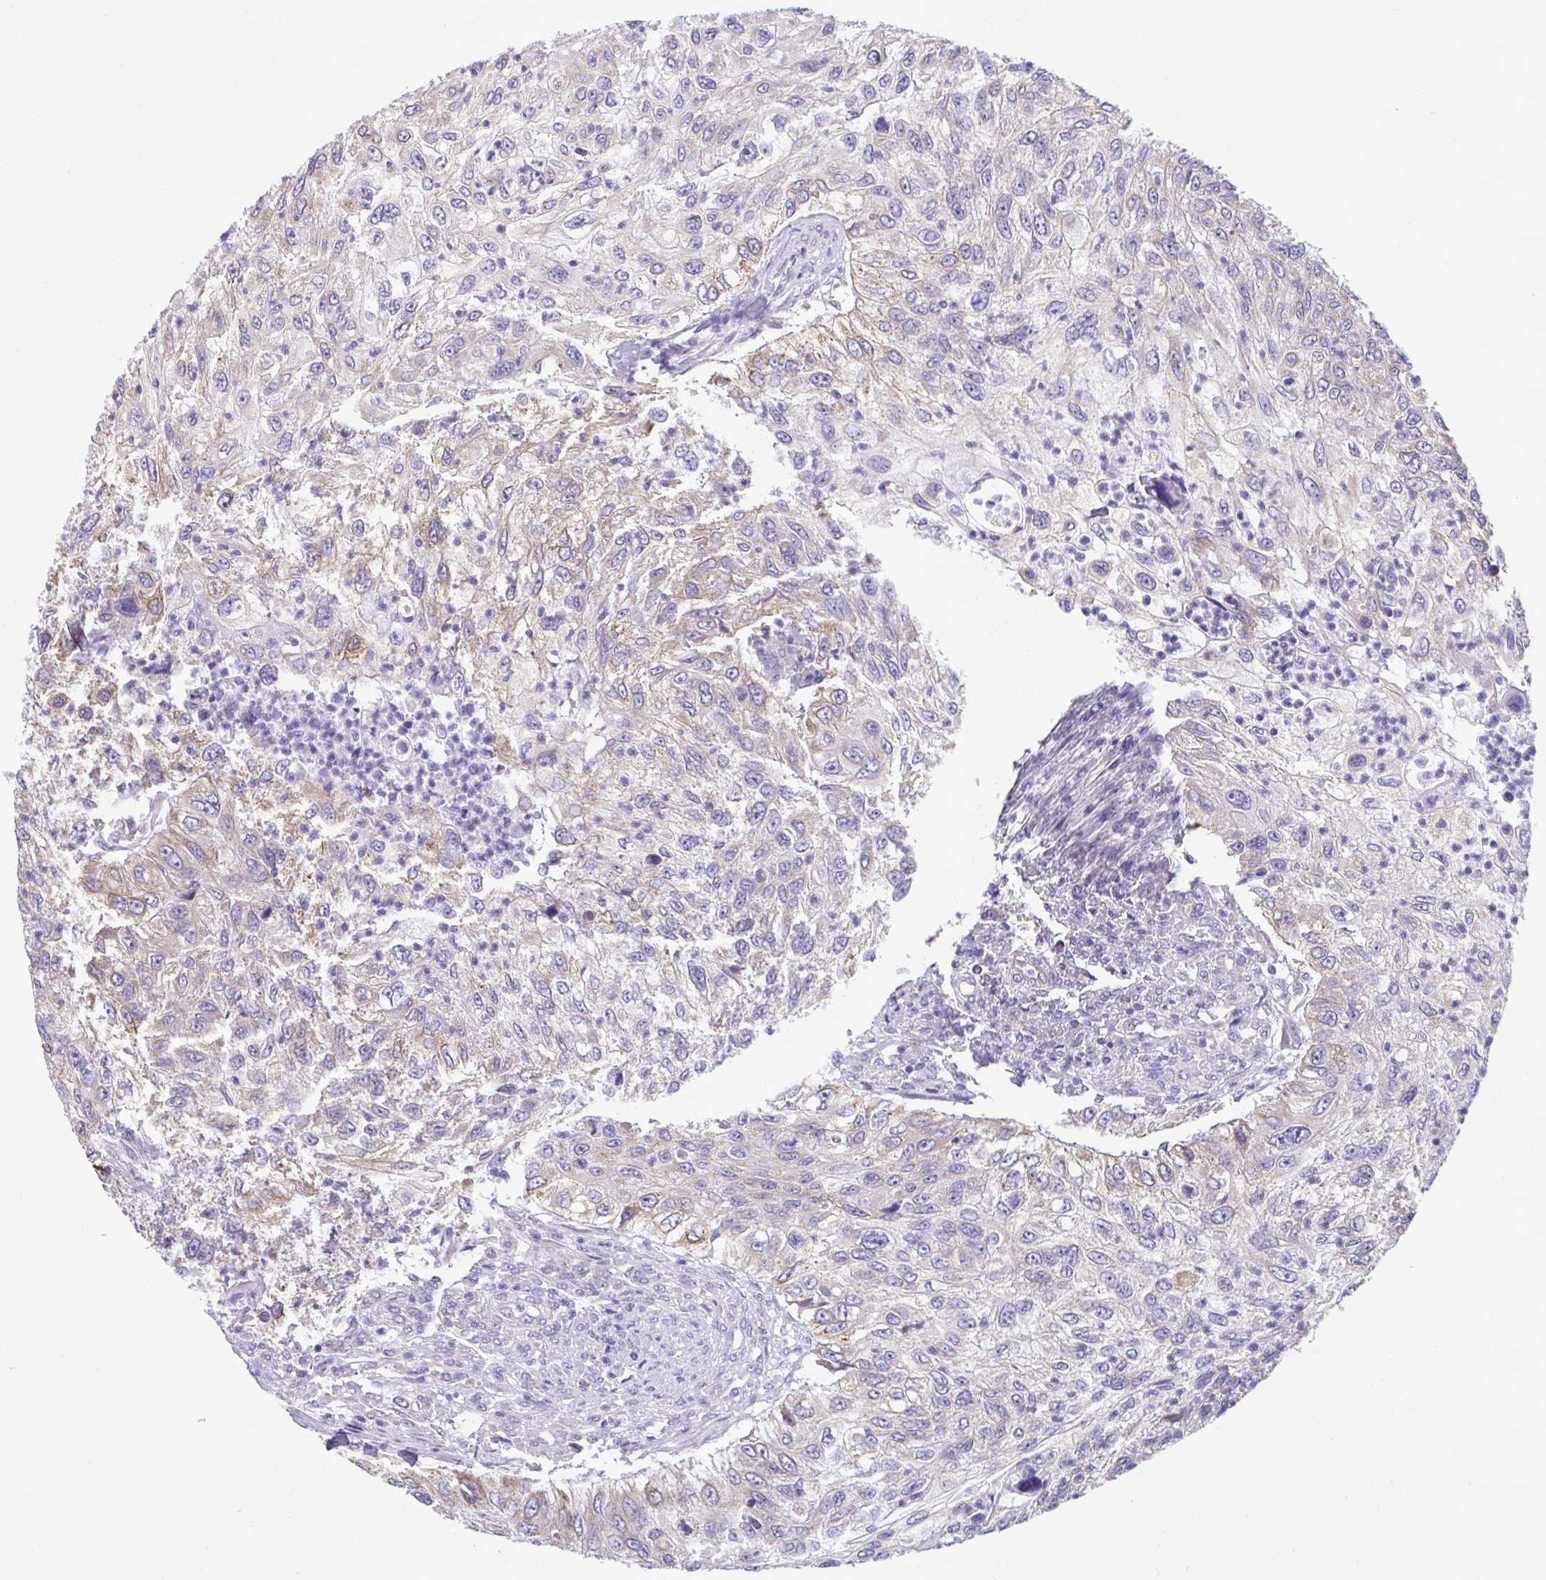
{"staining": {"intensity": "weak", "quantity": "25%-75%", "location": "cytoplasmic/membranous"}, "tissue": "urothelial cancer", "cell_type": "Tumor cells", "image_type": "cancer", "snomed": [{"axis": "morphology", "description": "Urothelial carcinoma, High grade"}, {"axis": "topography", "description": "Urinary bladder"}], "caption": "Protein expression analysis of urothelial cancer demonstrates weak cytoplasmic/membranous staining in about 25%-75% of tumor cells.", "gene": "PIGK", "patient": {"sex": "female", "age": 60}}